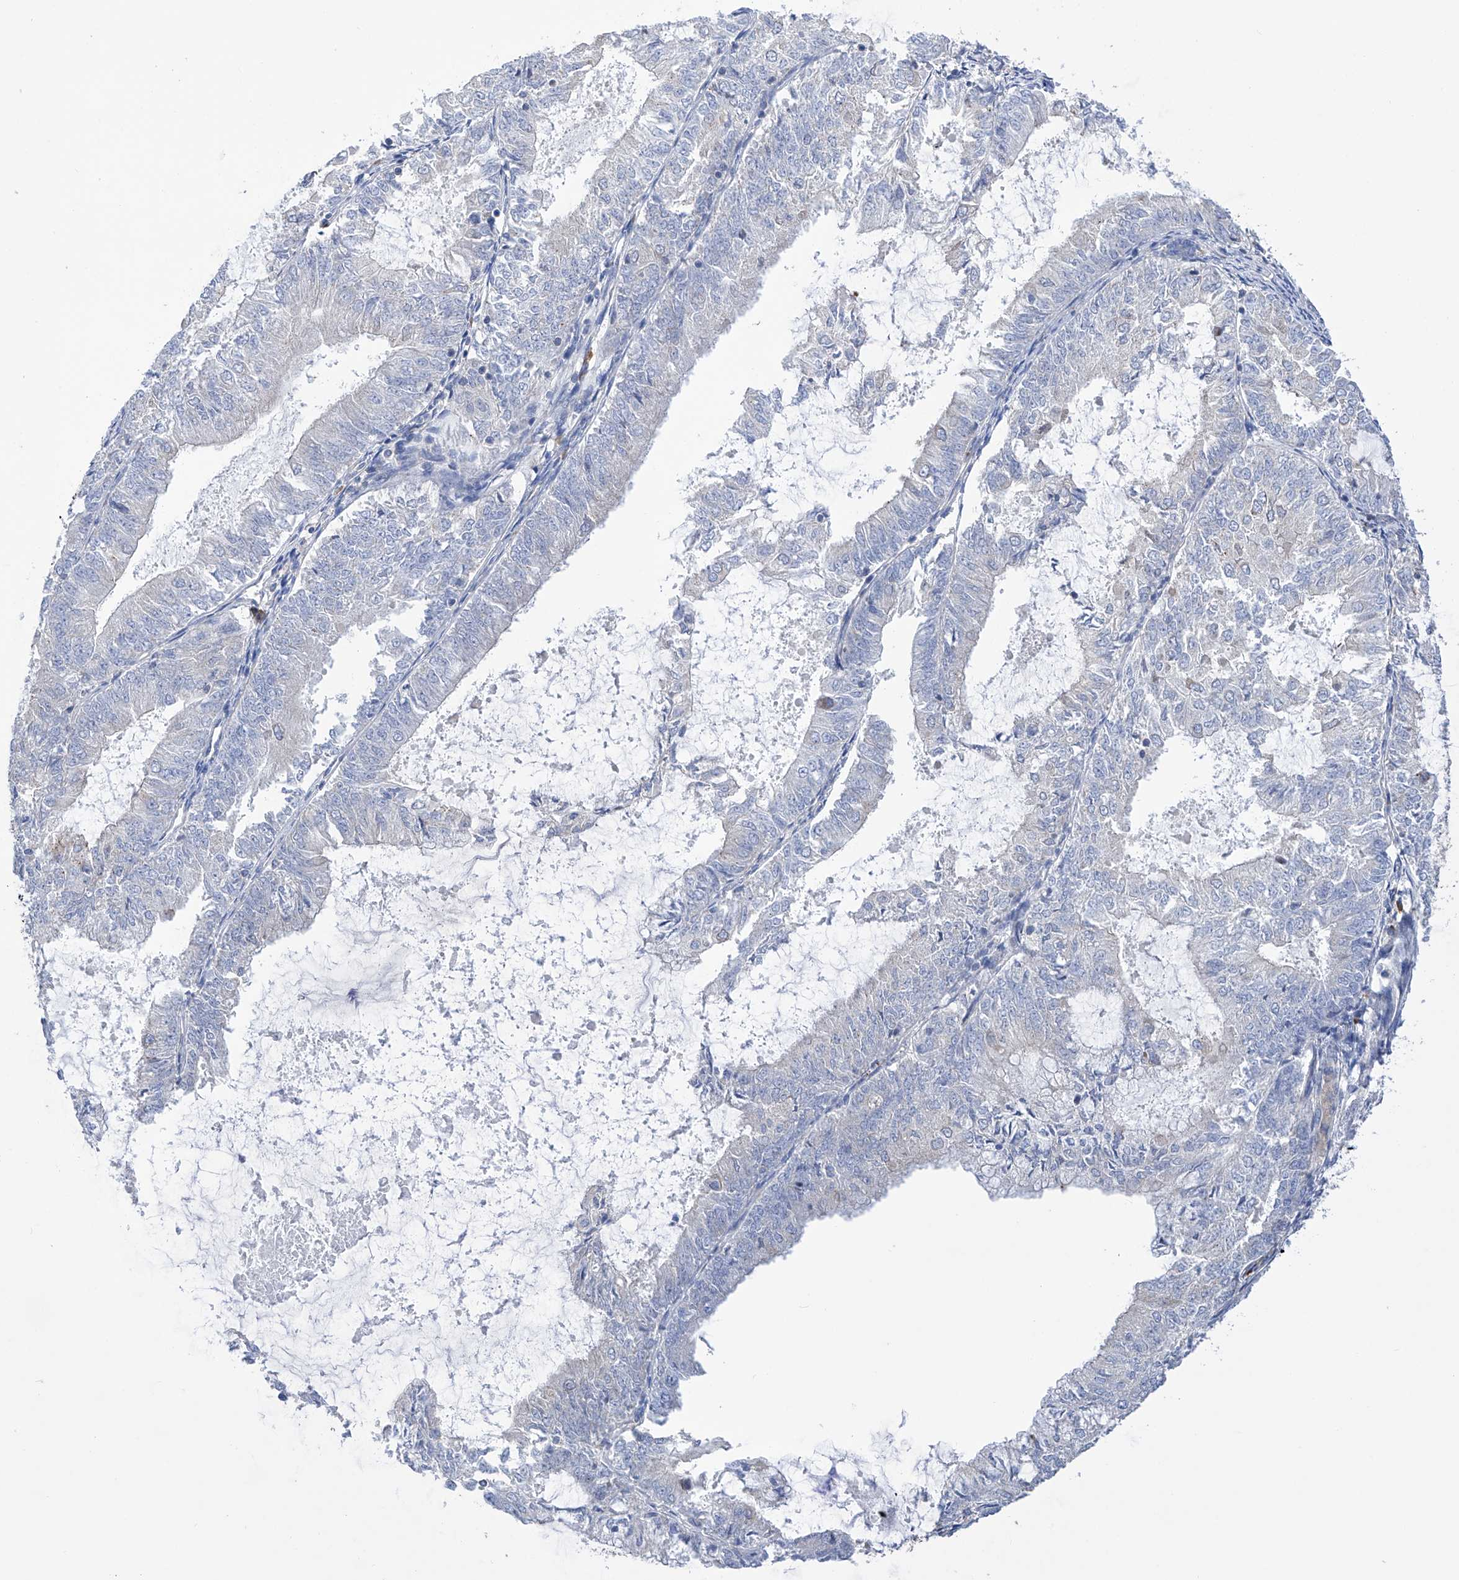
{"staining": {"intensity": "negative", "quantity": "none", "location": "none"}, "tissue": "endometrial cancer", "cell_type": "Tumor cells", "image_type": "cancer", "snomed": [{"axis": "morphology", "description": "Adenocarcinoma, NOS"}, {"axis": "topography", "description": "Endometrium"}], "caption": "IHC photomicrograph of endometrial adenocarcinoma stained for a protein (brown), which exhibits no expression in tumor cells.", "gene": "NFATC4", "patient": {"sex": "female", "age": 57}}